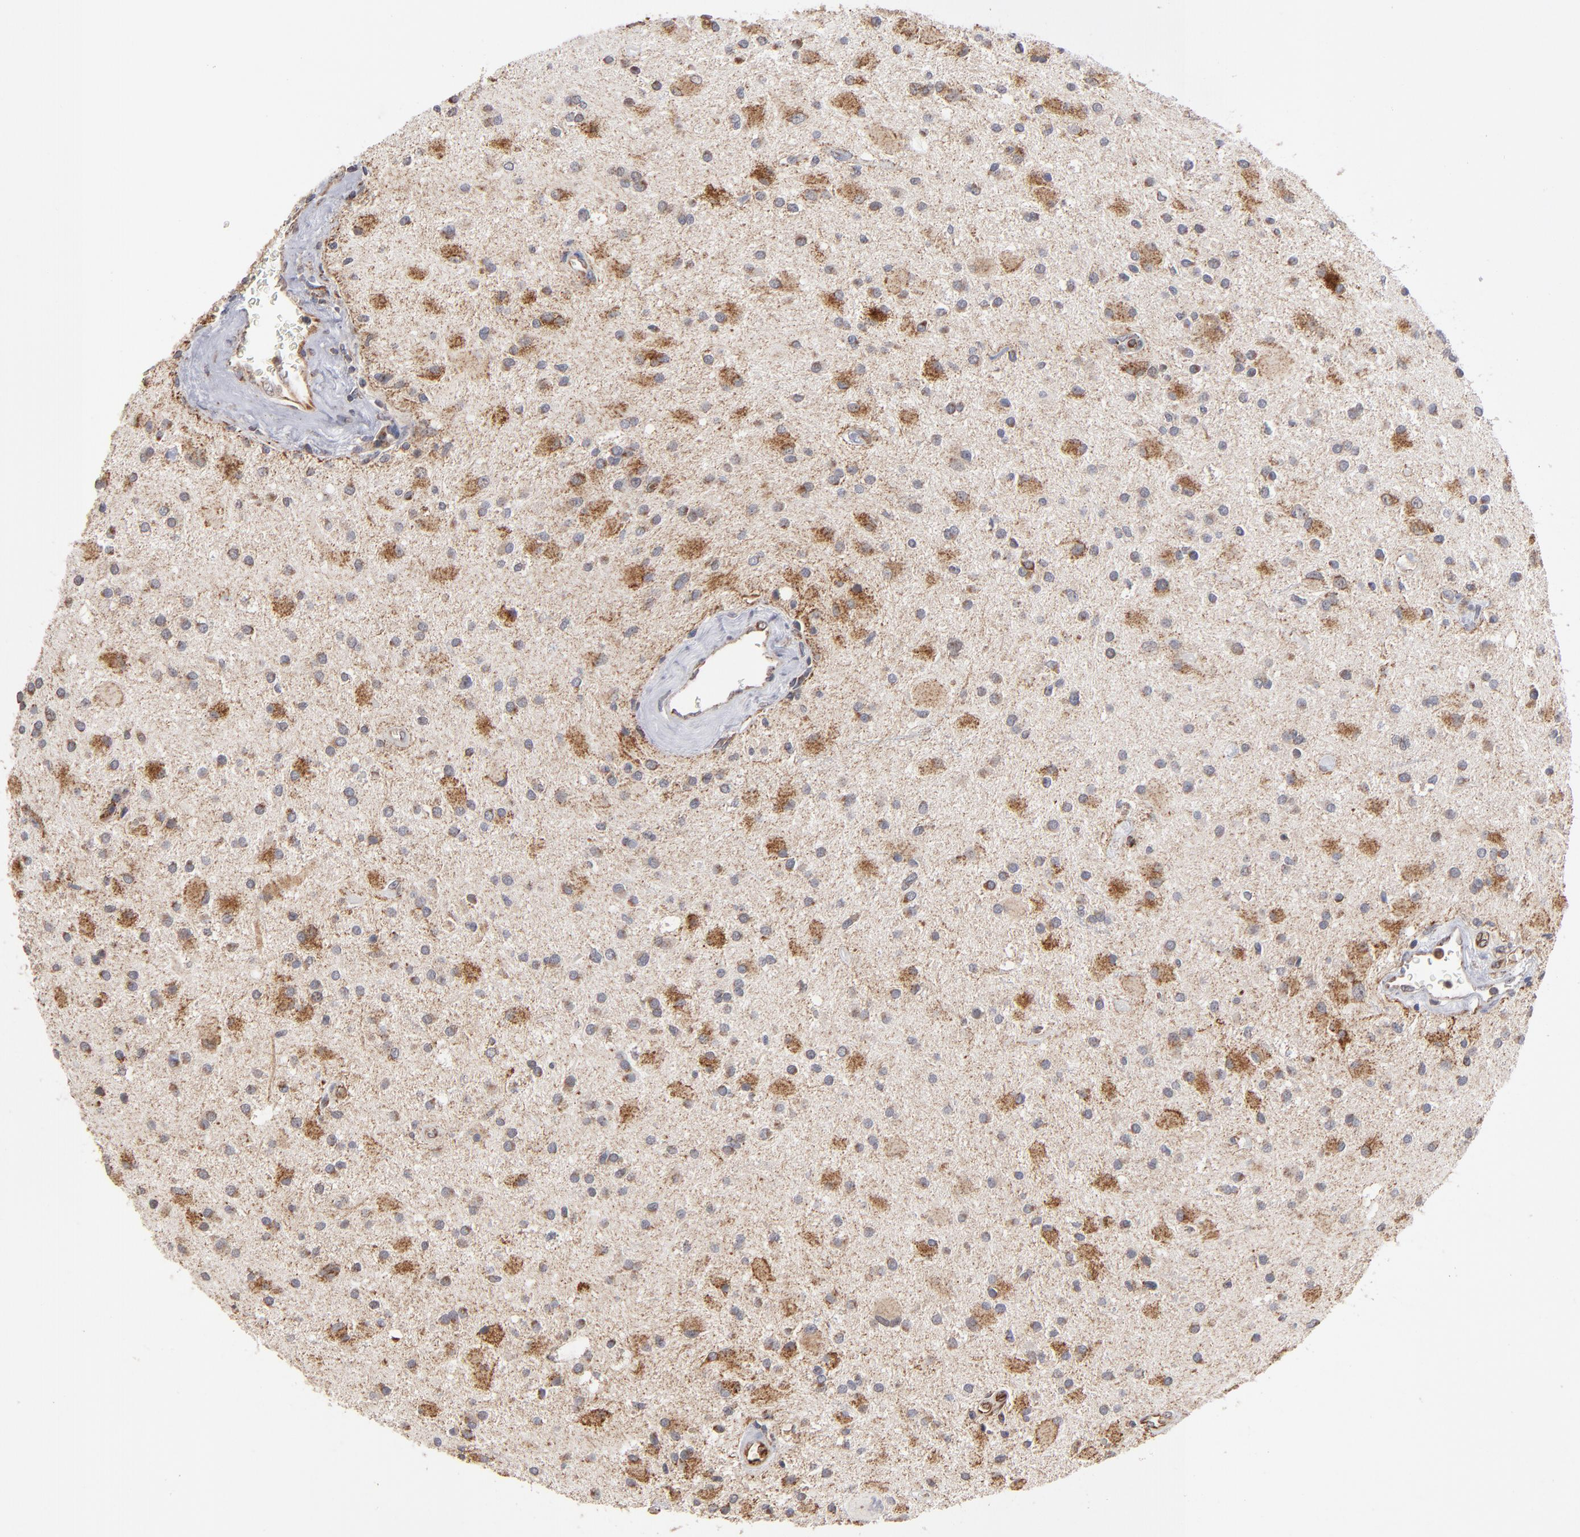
{"staining": {"intensity": "moderate", "quantity": "<25%", "location": "cytoplasmic/membranous"}, "tissue": "glioma", "cell_type": "Tumor cells", "image_type": "cancer", "snomed": [{"axis": "morphology", "description": "Glioma, malignant, Low grade"}, {"axis": "topography", "description": "Brain"}], "caption": "Human malignant glioma (low-grade) stained with a brown dye exhibits moderate cytoplasmic/membranous positive positivity in approximately <25% of tumor cells.", "gene": "MIPOL1", "patient": {"sex": "male", "age": 58}}